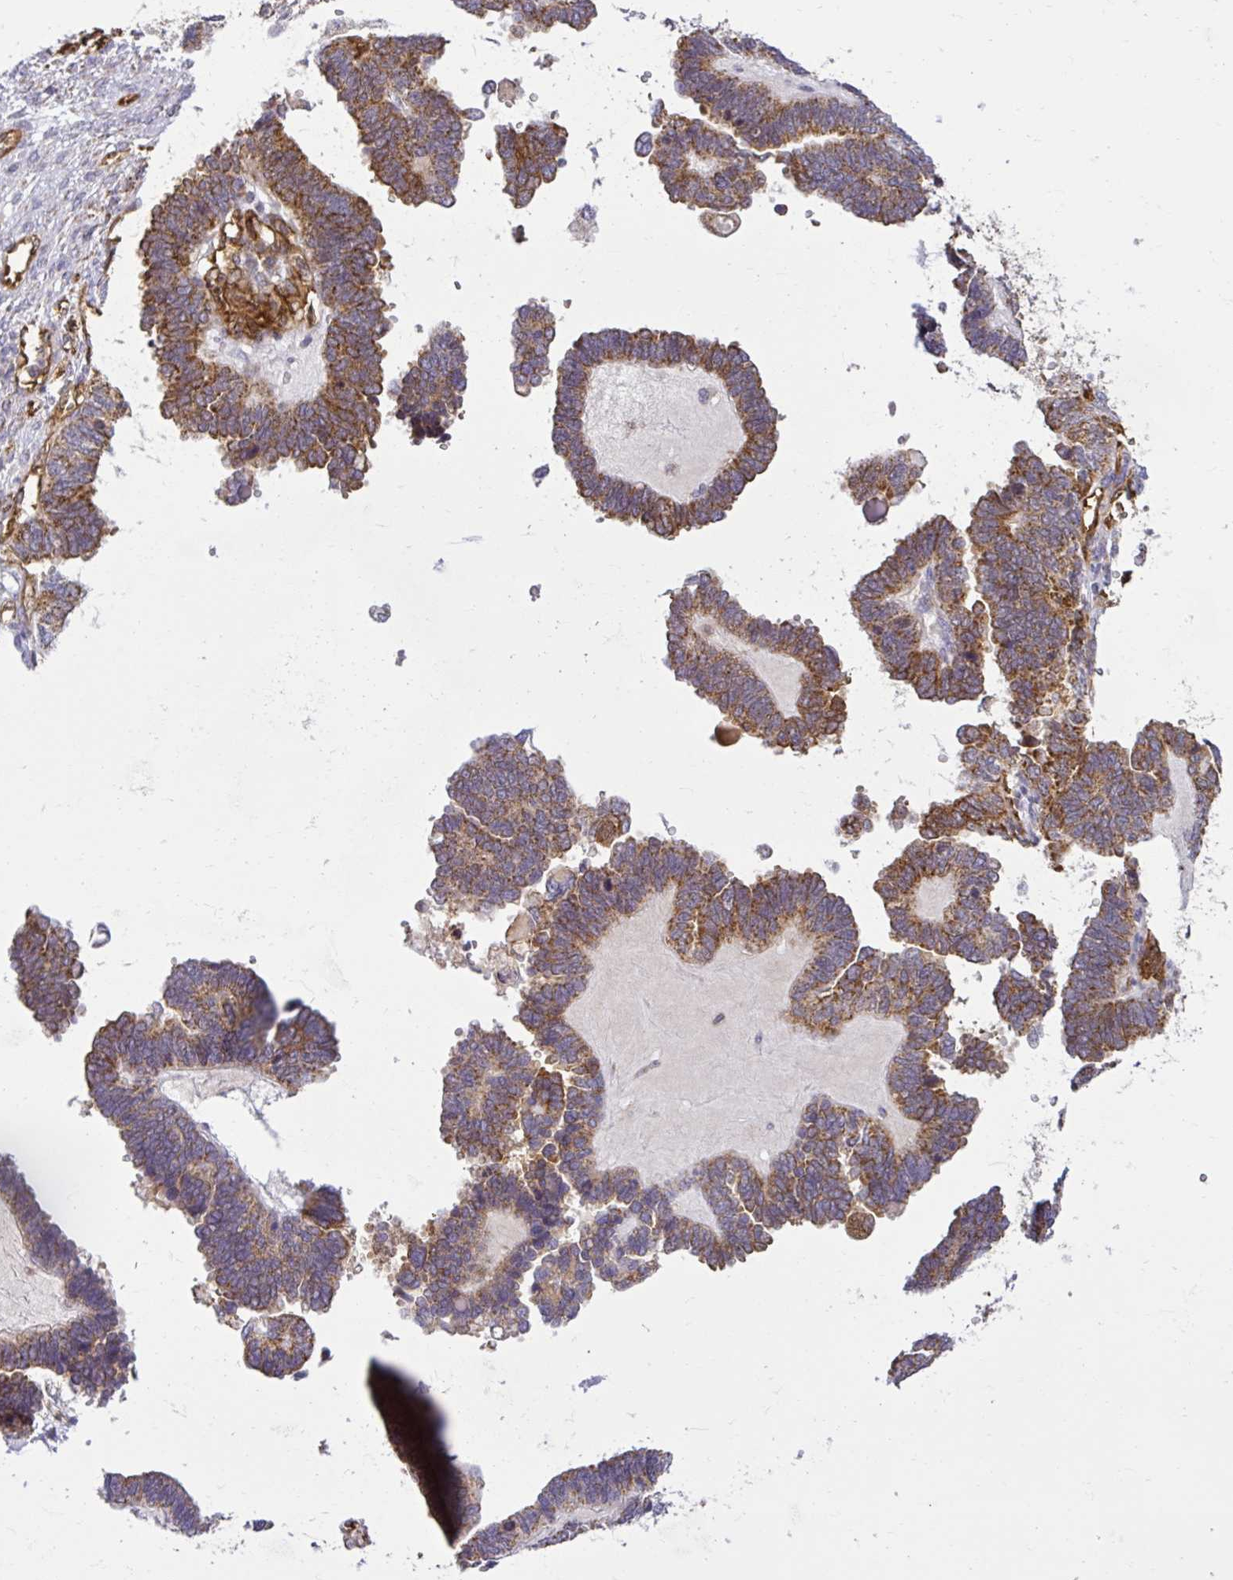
{"staining": {"intensity": "moderate", "quantity": ">75%", "location": "cytoplasmic/membranous"}, "tissue": "ovarian cancer", "cell_type": "Tumor cells", "image_type": "cancer", "snomed": [{"axis": "morphology", "description": "Cystadenocarcinoma, serous, NOS"}, {"axis": "topography", "description": "Ovary"}], "caption": "Immunohistochemical staining of human ovarian cancer demonstrates medium levels of moderate cytoplasmic/membranous positivity in about >75% of tumor cells.", "gene": "LIMS1", "patient": {"sex": "female", "age": 51}}